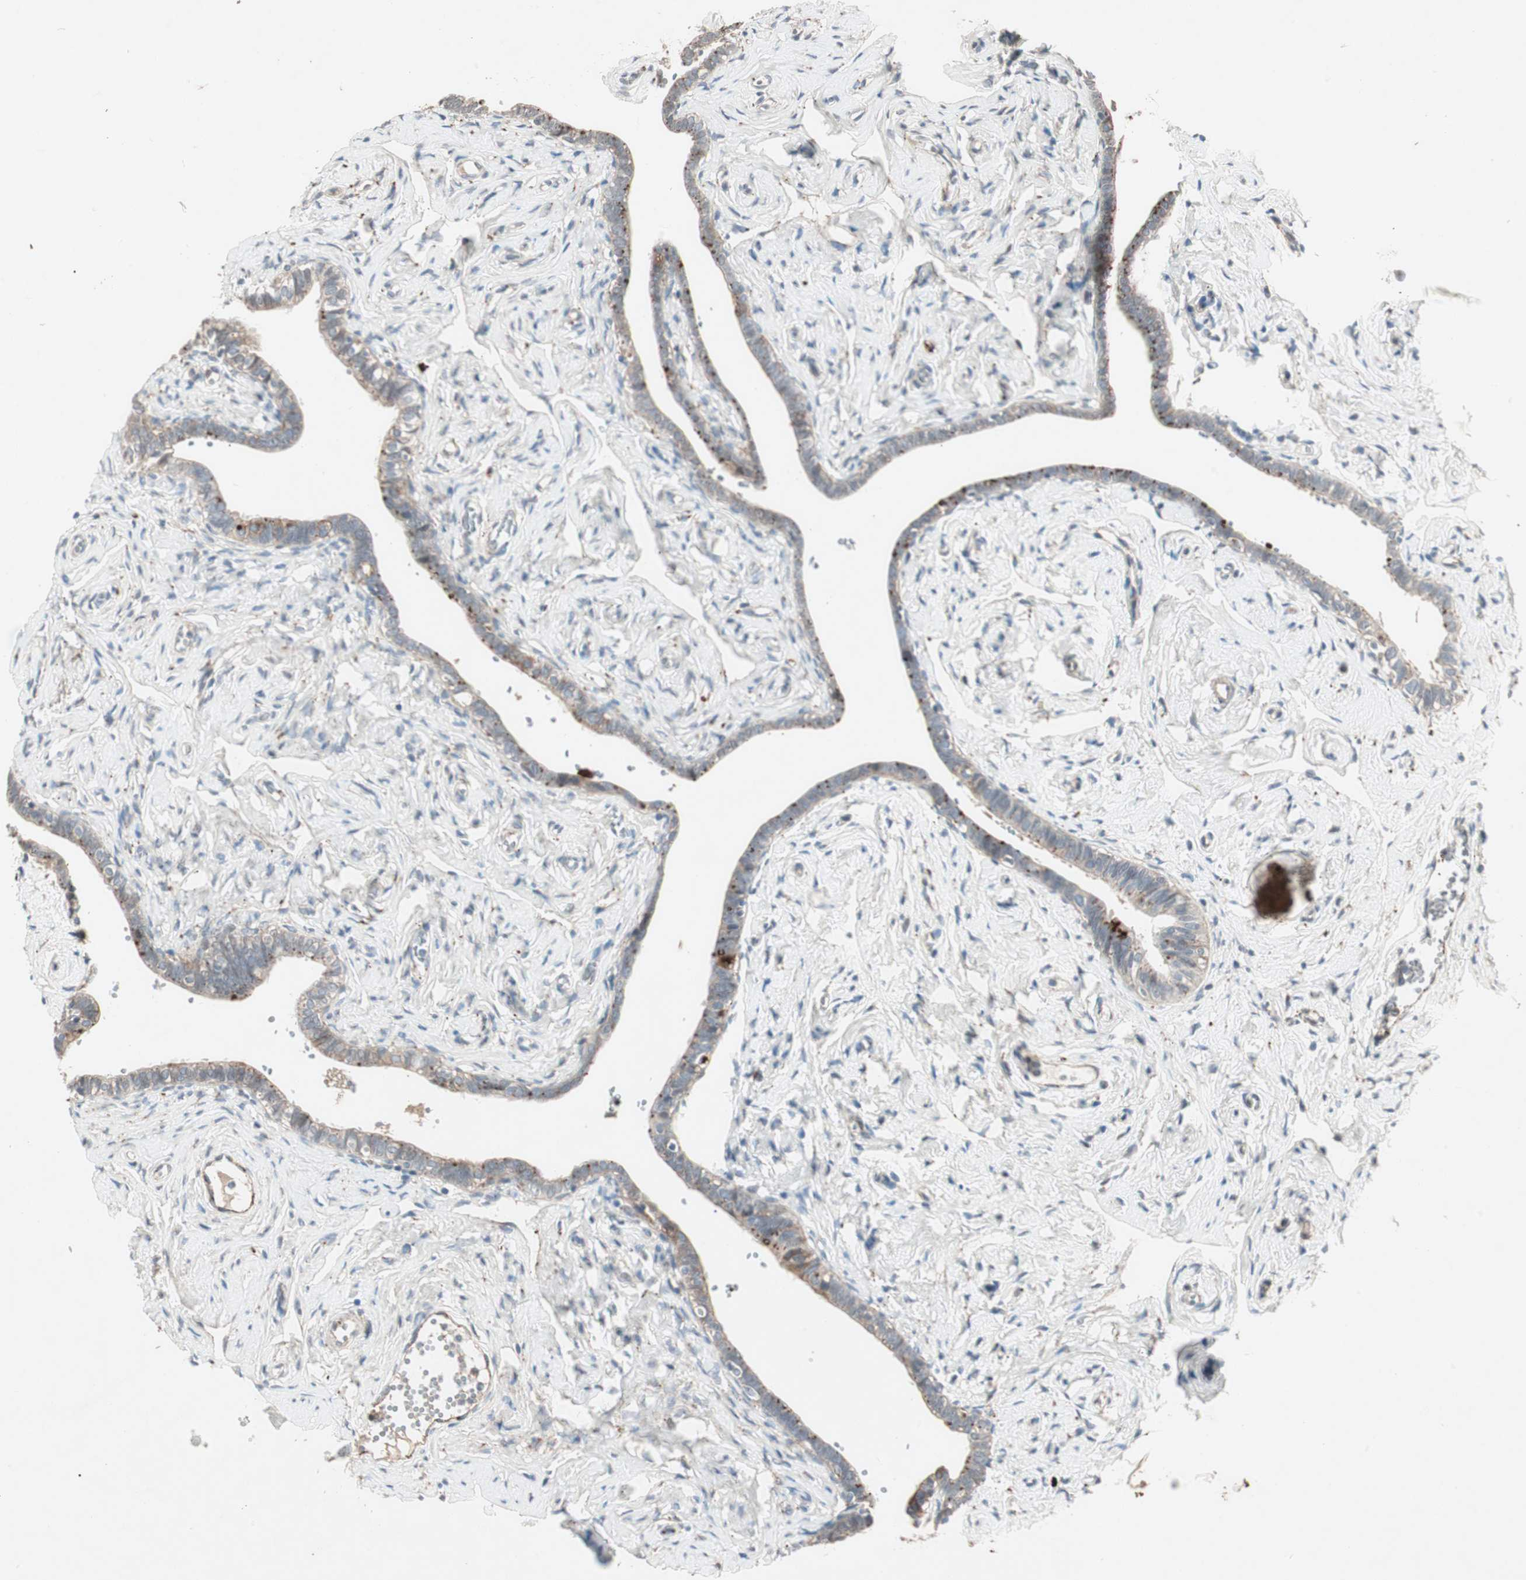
{"staining": {"intensity": "weak", "quantity": "25%-75%", "location": "cytoplasmic/membranous"}, "tissue": "fallopian tube", "cell_type": "Glandular cells", "image_type": "normal", "snomed": [{"axis": "morphology", "description": "Normal tissue, NOS"}, {"axis": "topography", "description": "Fallopian tube"}], "caption": "A brown stain shows weak cytoplasmic/membranous staining of a protein in glandular cells of unremarkable human fallopian tube. (brown staining indicates protein expression, while blue staining denotes nuclei).", "gene": "FGFR4", "patient": {"sex": "female", "age": 71}}